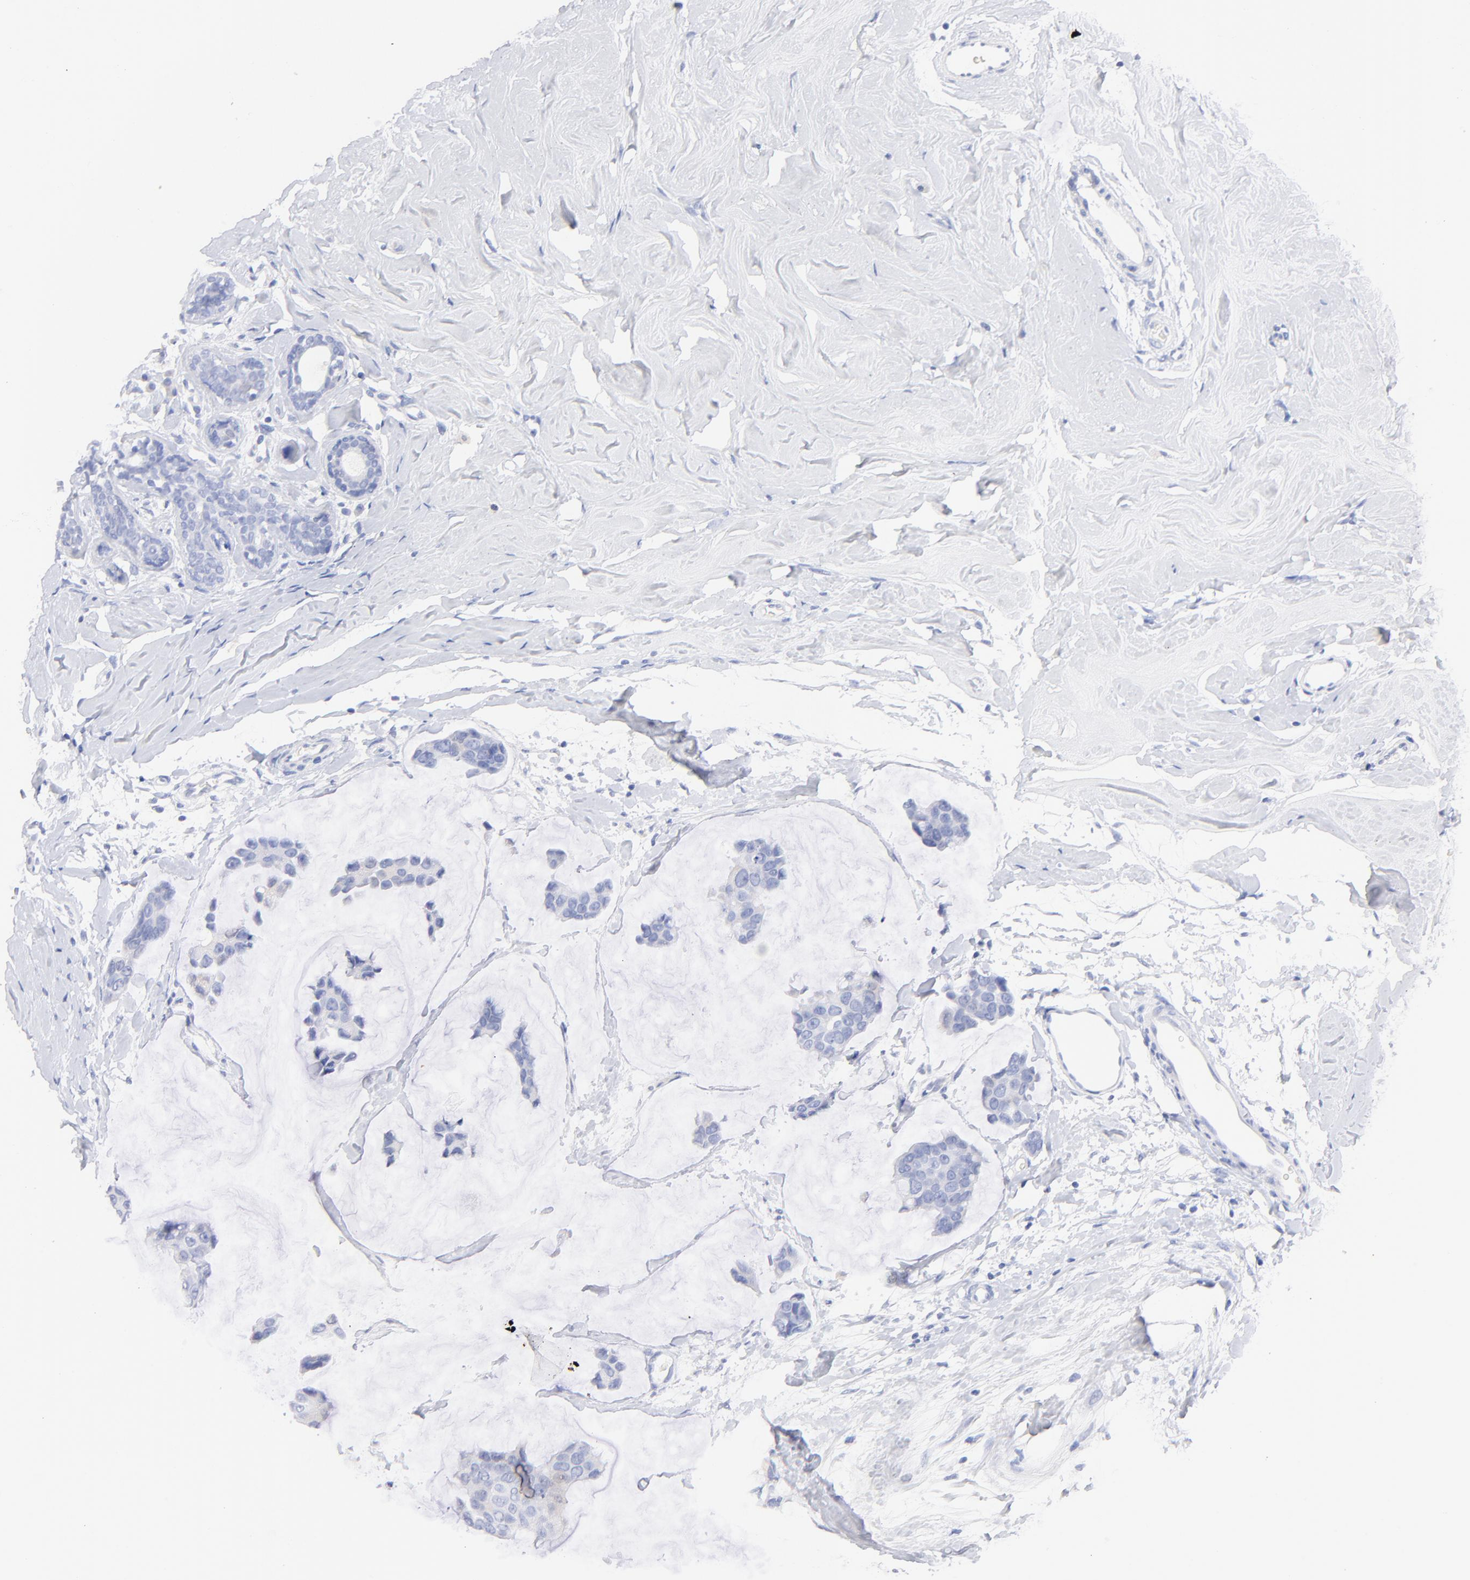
{"staining": {"intensity": "negative", "quantity": "none", "location": "none"}, "tissue": "breast cancer", "cell_type": "Tumor cells", "image_type": "cancer", "snomed": [{"axis": "morphology", "description": "Normal tissue, NOS"}, {"axis": "morphology", "description": "Duct carcinoma"}, {"axis": "topography", "description": "Breast"}], "caption": "High power microscopy image of an immunohistochemistry image of breast infiltrating ductal carcinoma, revealing no significant positivity in tumor cells.", "gene": "HORMAD2", "patient": {"sex": "female", "age": 50}}